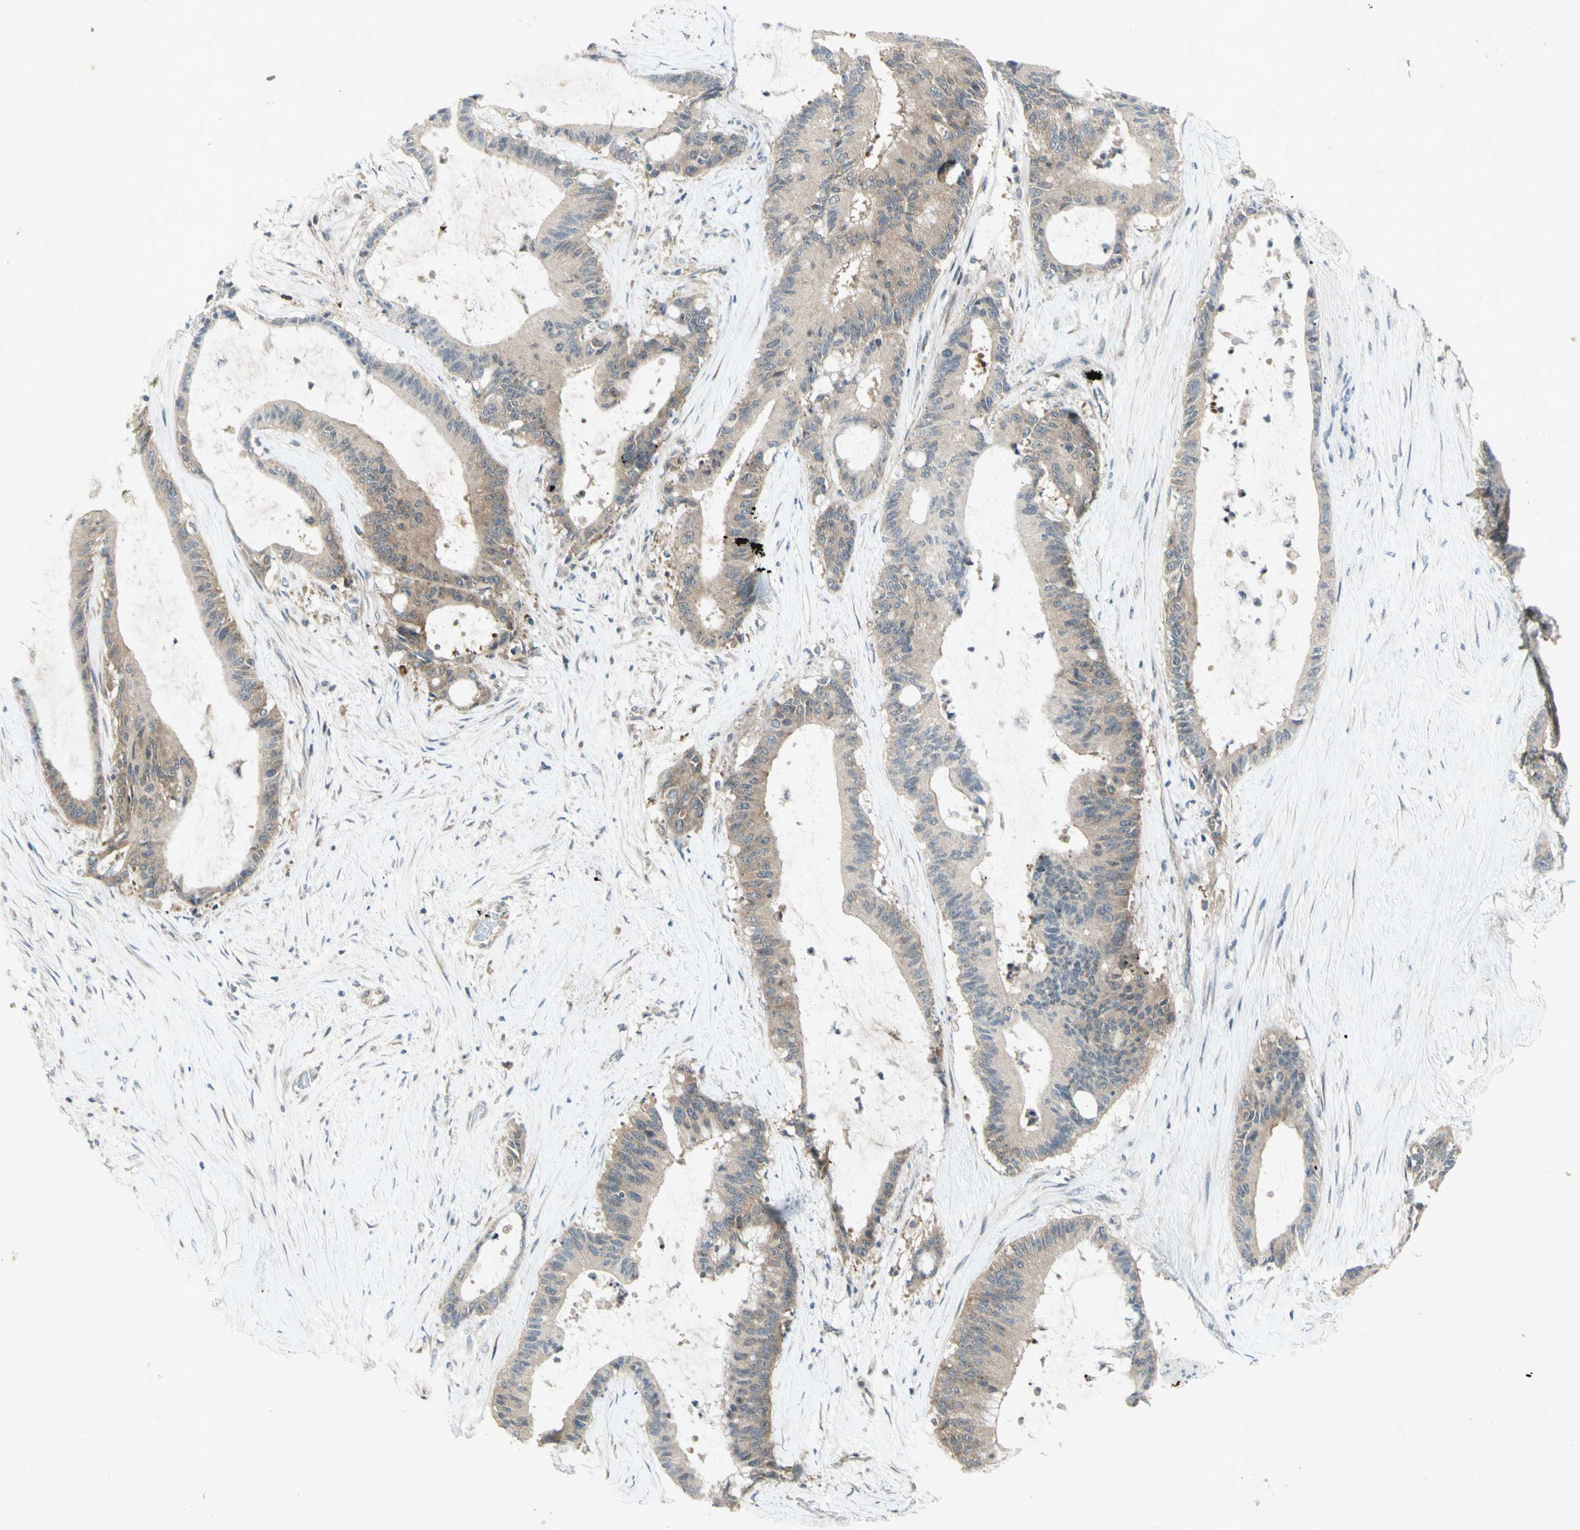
{"staining": {"intensity": "weak", "quantity": ">75%", "location": "cytoplasmic/membranous"}, "tissue": "liver cancer", "cell_type": "Tumor cells", "image_type": "cancer", "snomed": [{"axis": "morphology", "description": "Cholangiocarcinoma"}, {"axis": "topography", "description": "Liver"}], "caption": "Immunohistochemical staining of human cholangiocarcinoma (liver) reveals low levels of weak cytoplasmic/membranous protein expression in approximately >75% of tumor cells.", "gene": "ETF1", "patient": {"sex": "female", "age": 73}}